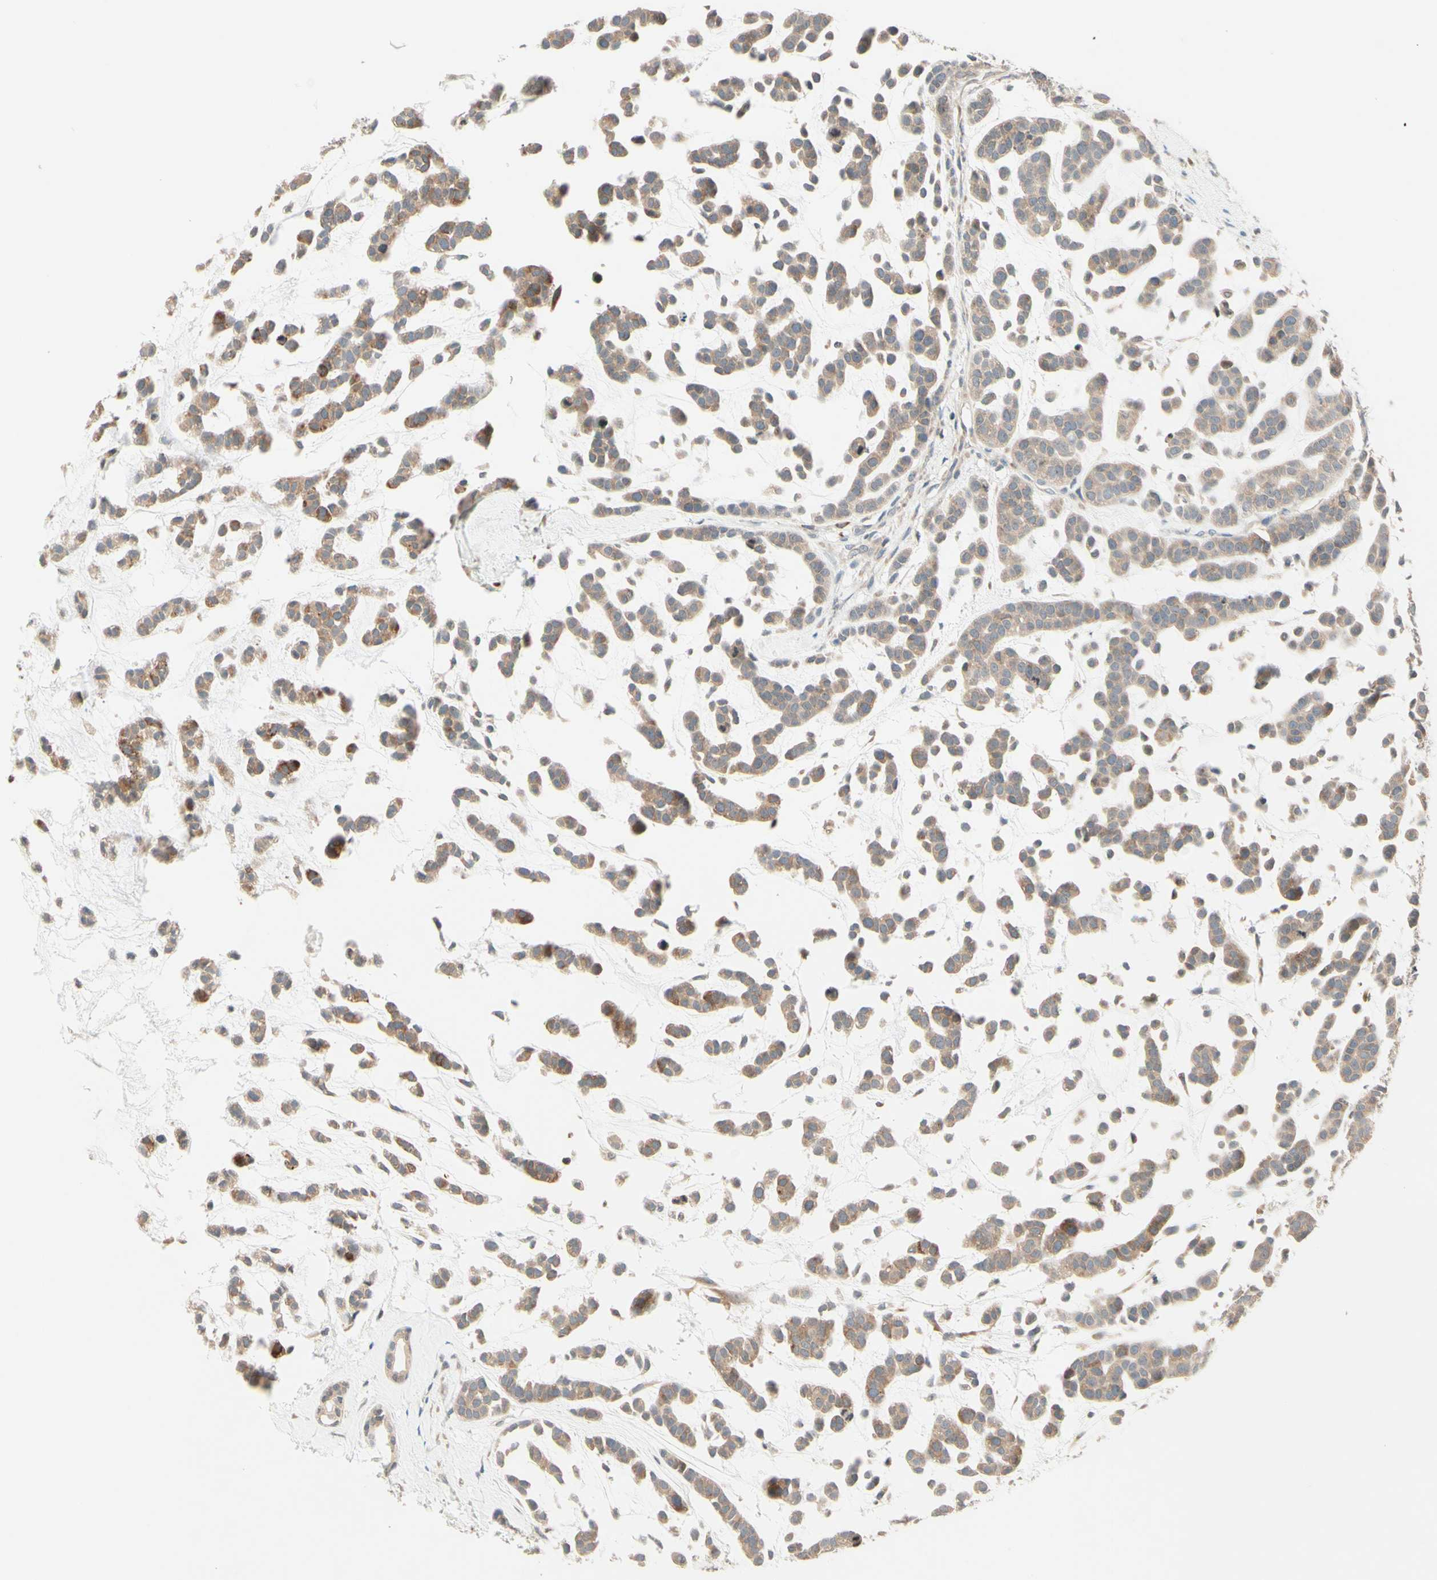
{"staining": {"intensity": "weak", "quantity": ">75%", "location": "cytoplasmic/membranous"}, "tissue": "head and neck cancer", "cell_type": "Tumor cells", "image_type": "cancer", "snomed": [{"axis": "morphology", "description": "Adenocarcinoma, NOS"}, {"axis": "morphology", "description": "Adenoma, NOS"}, {"axis": "topography", "description": "Head-Neck"}], "caption": "Adenoma (head and neck) stained with IHC demonstrates weak cytoplasmic/membranous positivity in approximately >75% of tumor cells. The protein is shown in brown color, while the nuclei are stained blue.", "gene": "ZW10", "patient": {"sex": "female", "age": 55}}